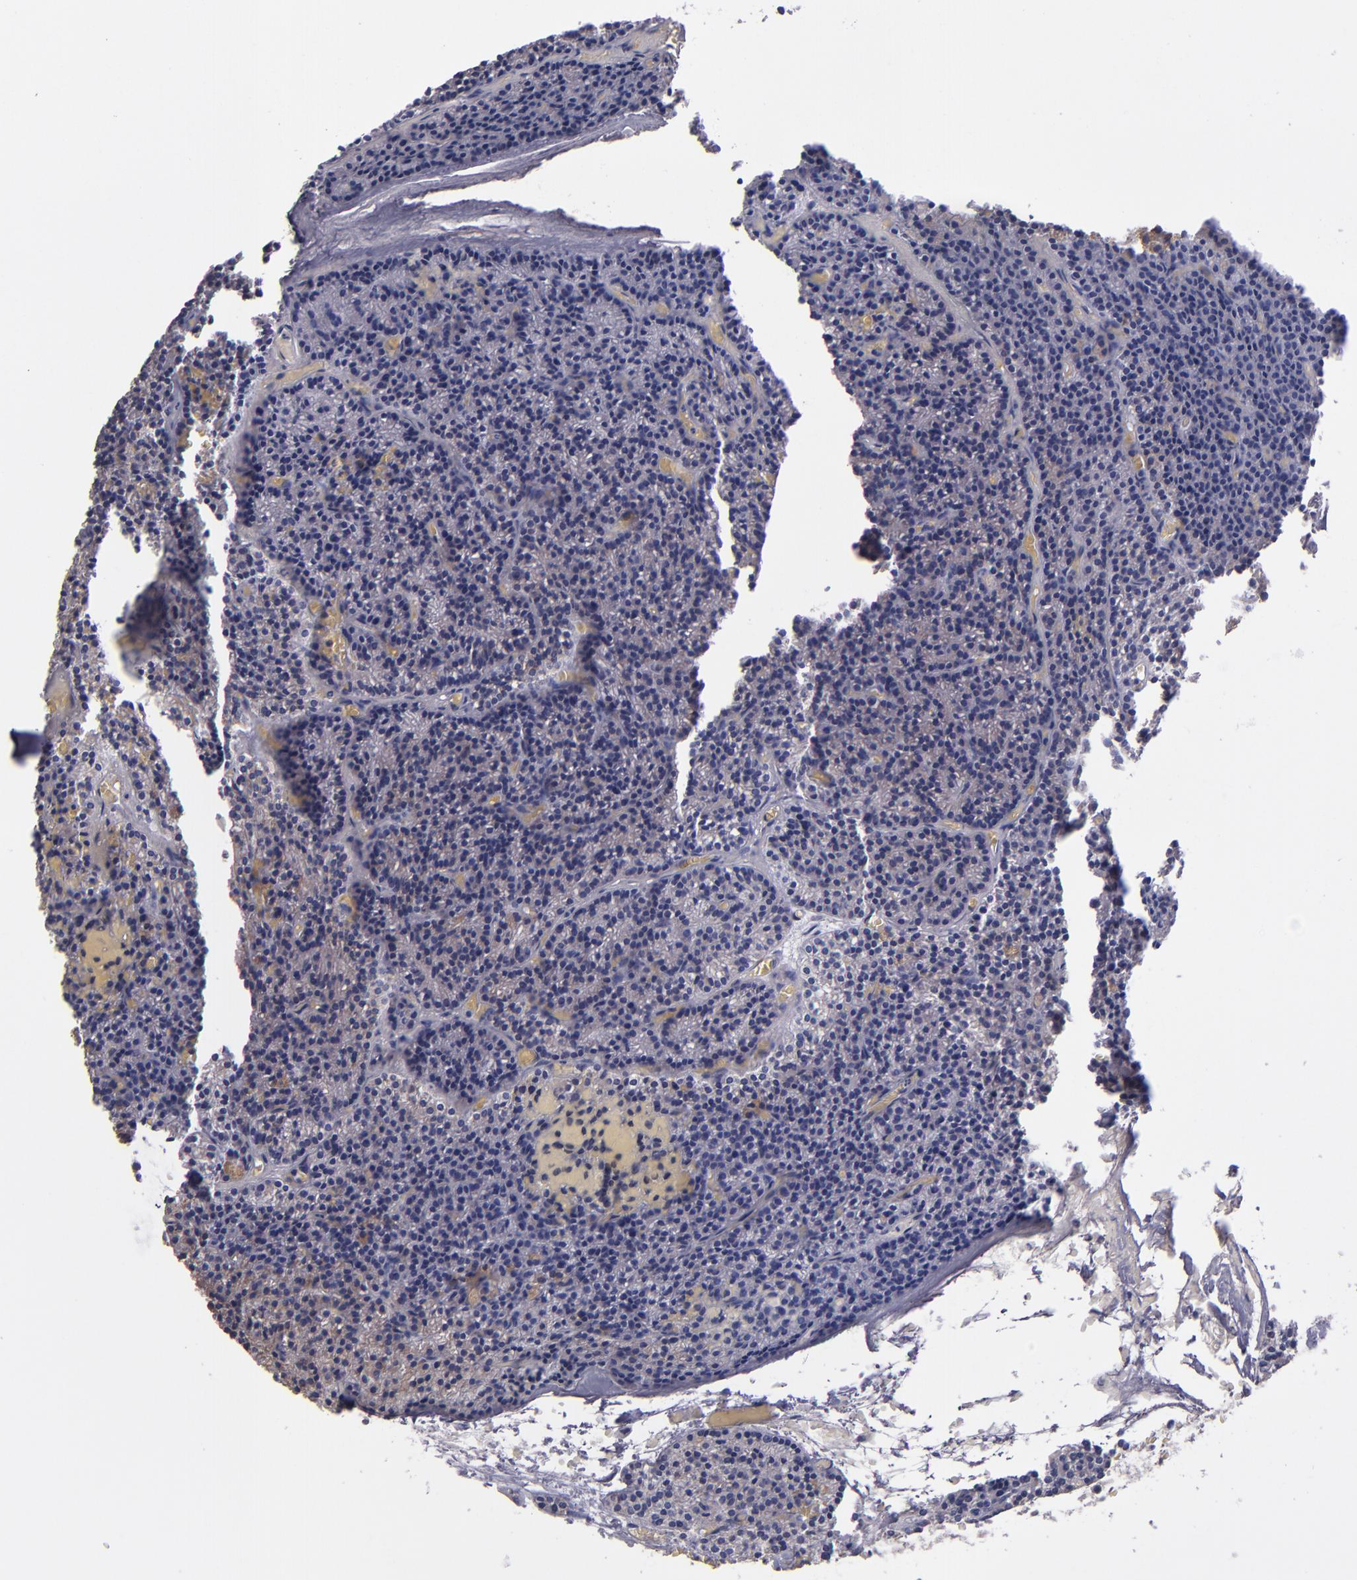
{"staining": {"intensity": "weak", "quantity": "<25%", "location": "cytoplasmic/membranous"}, "tissue": "parathyroid gland", "cell_type": "Glandular cells", "image_type": "normal", "snomed": [{"axis": "morphology", "description": "Normal tissue, NOS"}, {"axis": "topography", "description": "Parathyroid gland"}], "caption": "Glandular cells show no significant positivity in unremarkable parathyroid gland. Nuclei are stained in blue.", "gene": "RAB41", "patient": {"sex": "male", "age": 57}}